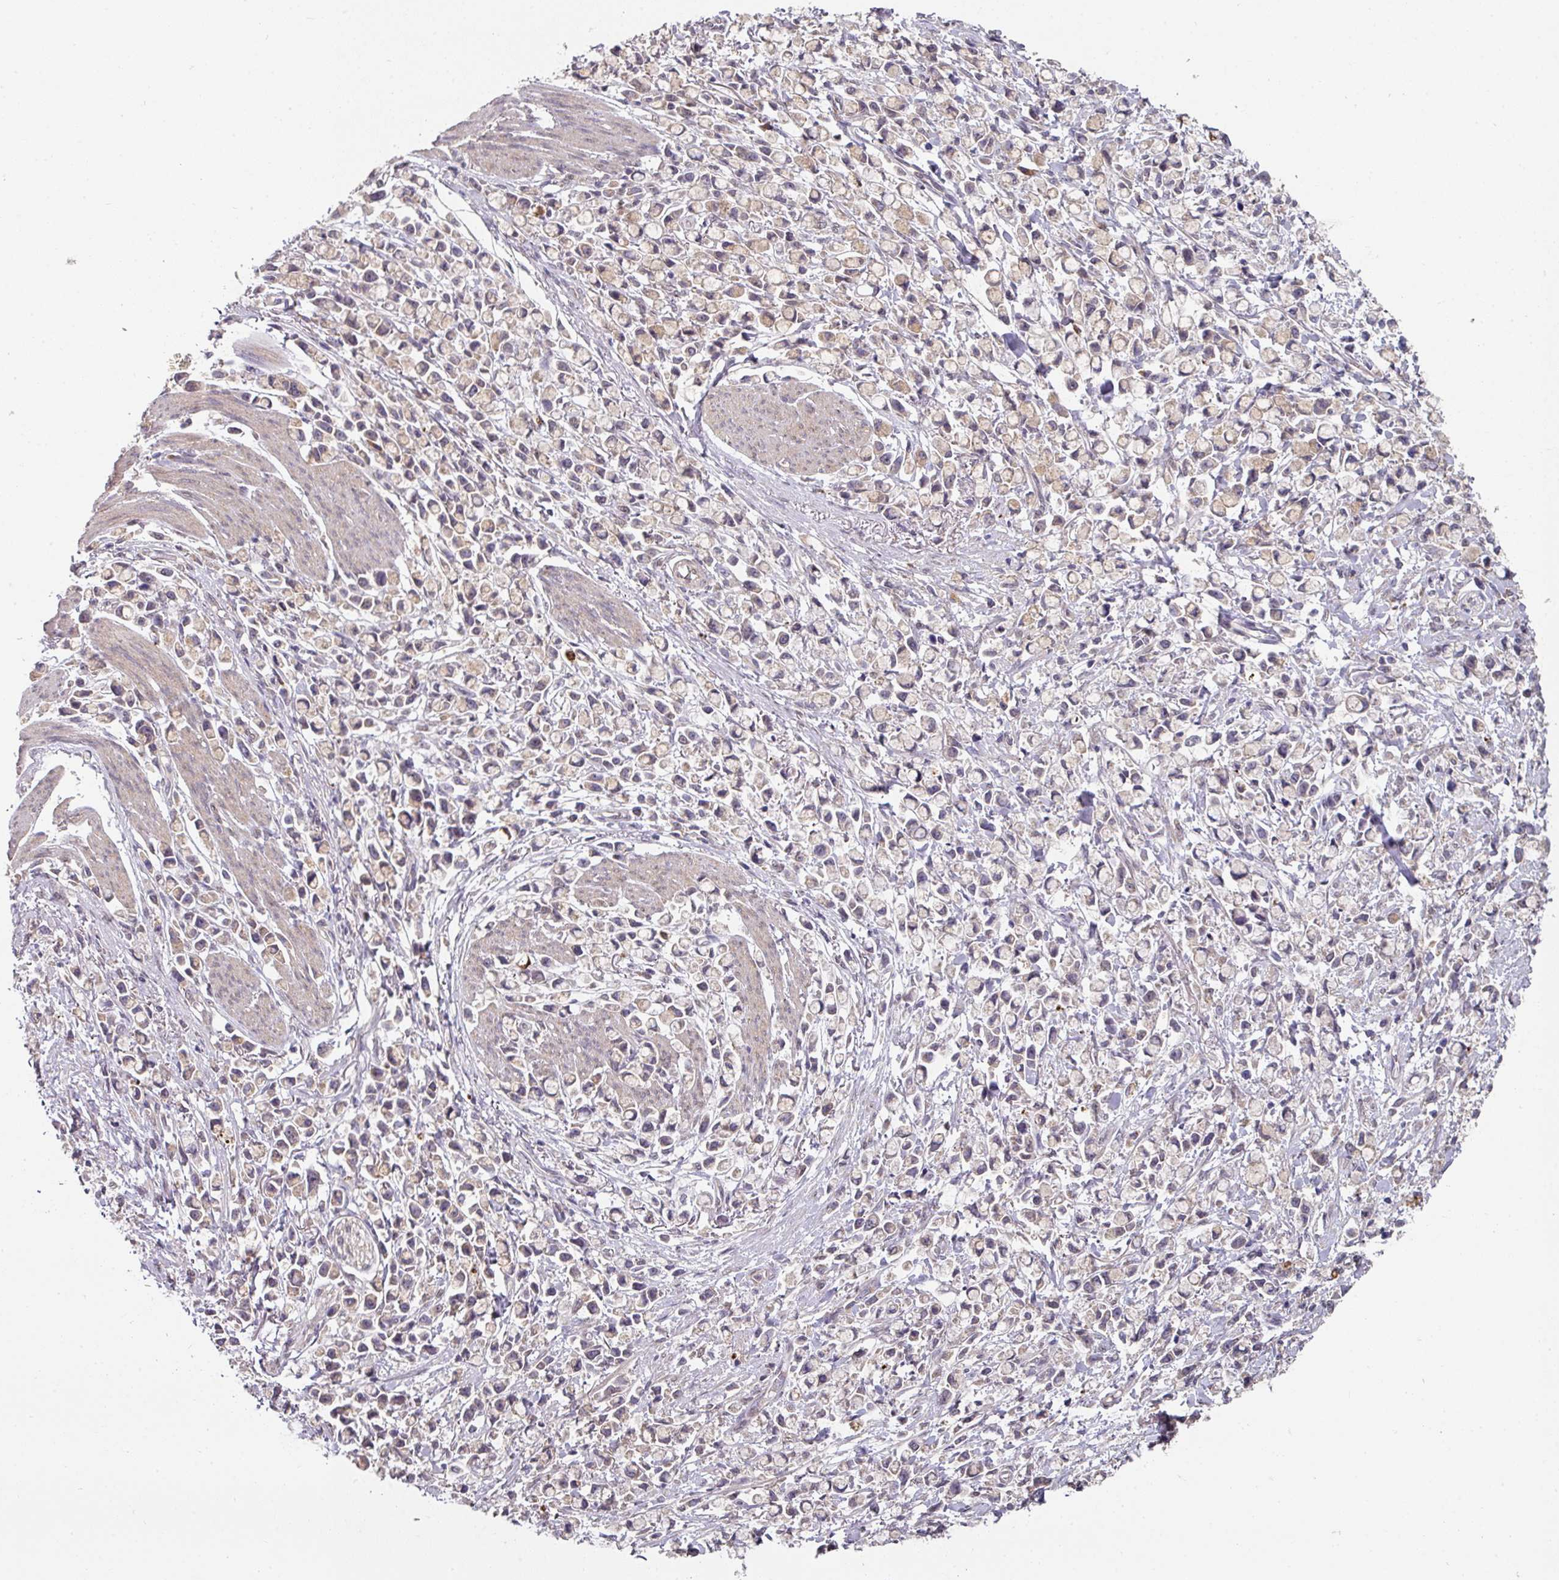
{"staining": {"intensity": "weak", "quantity": "25%-75%", "location": "cytoplasmic/membranous"}, "tissue": "stomach cancer", "cell_type": "Tumor cells", "image_type": "cancer", "snomed": [{"axis": "morphology", "description": "Adenocarcinoma, NOS"}, {"axis": "topography", "description": "Stomach"}], "caption": "The image exhibits immunohistochemical staining of stomach cancer. There is weak cytoplasmic/membranous expression is appreciated in approximately 25%-75% of tumor cells.", "gene": "EXTL3", "patient": {"sex": "female", "age": 81}}